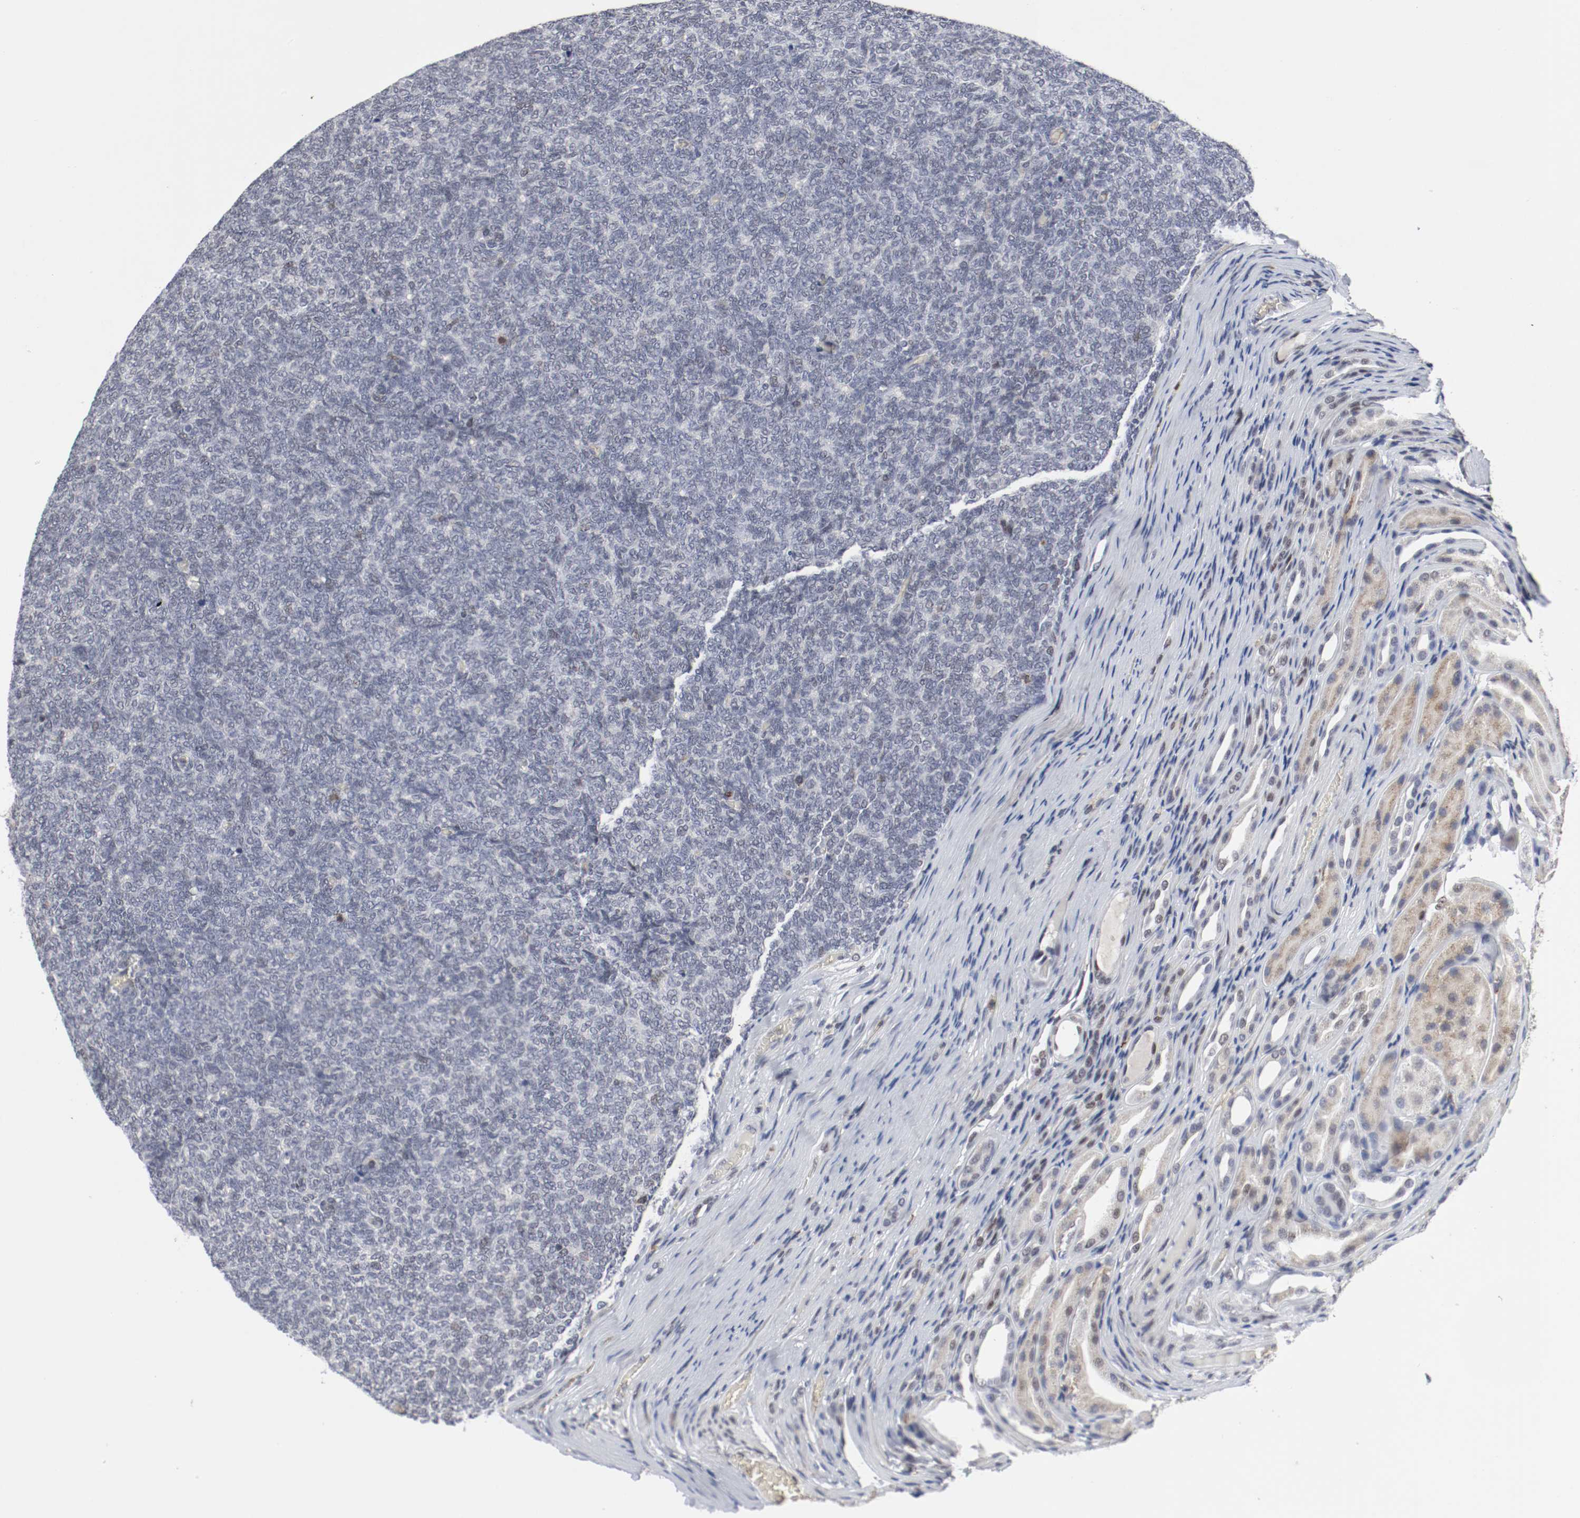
{"staining": {"intensity": "negative", "quantity": "none", "location": "none"}, "tissue": "renal cancer", "cell_type": "Tumor cells", "image_type": "cancer", "snomed": [{"axis": "morphology", "description": "Neoplasm, malignant, NOS"}, {"axis": "topography", "description": "Kidney"}], "caption": "Immunohistochemical staining of human renal neoplasm (malignant) displays no significant positivity in tumor cells.", "gene": "JUND", "patient": {"sex": "male", "age": 28}}